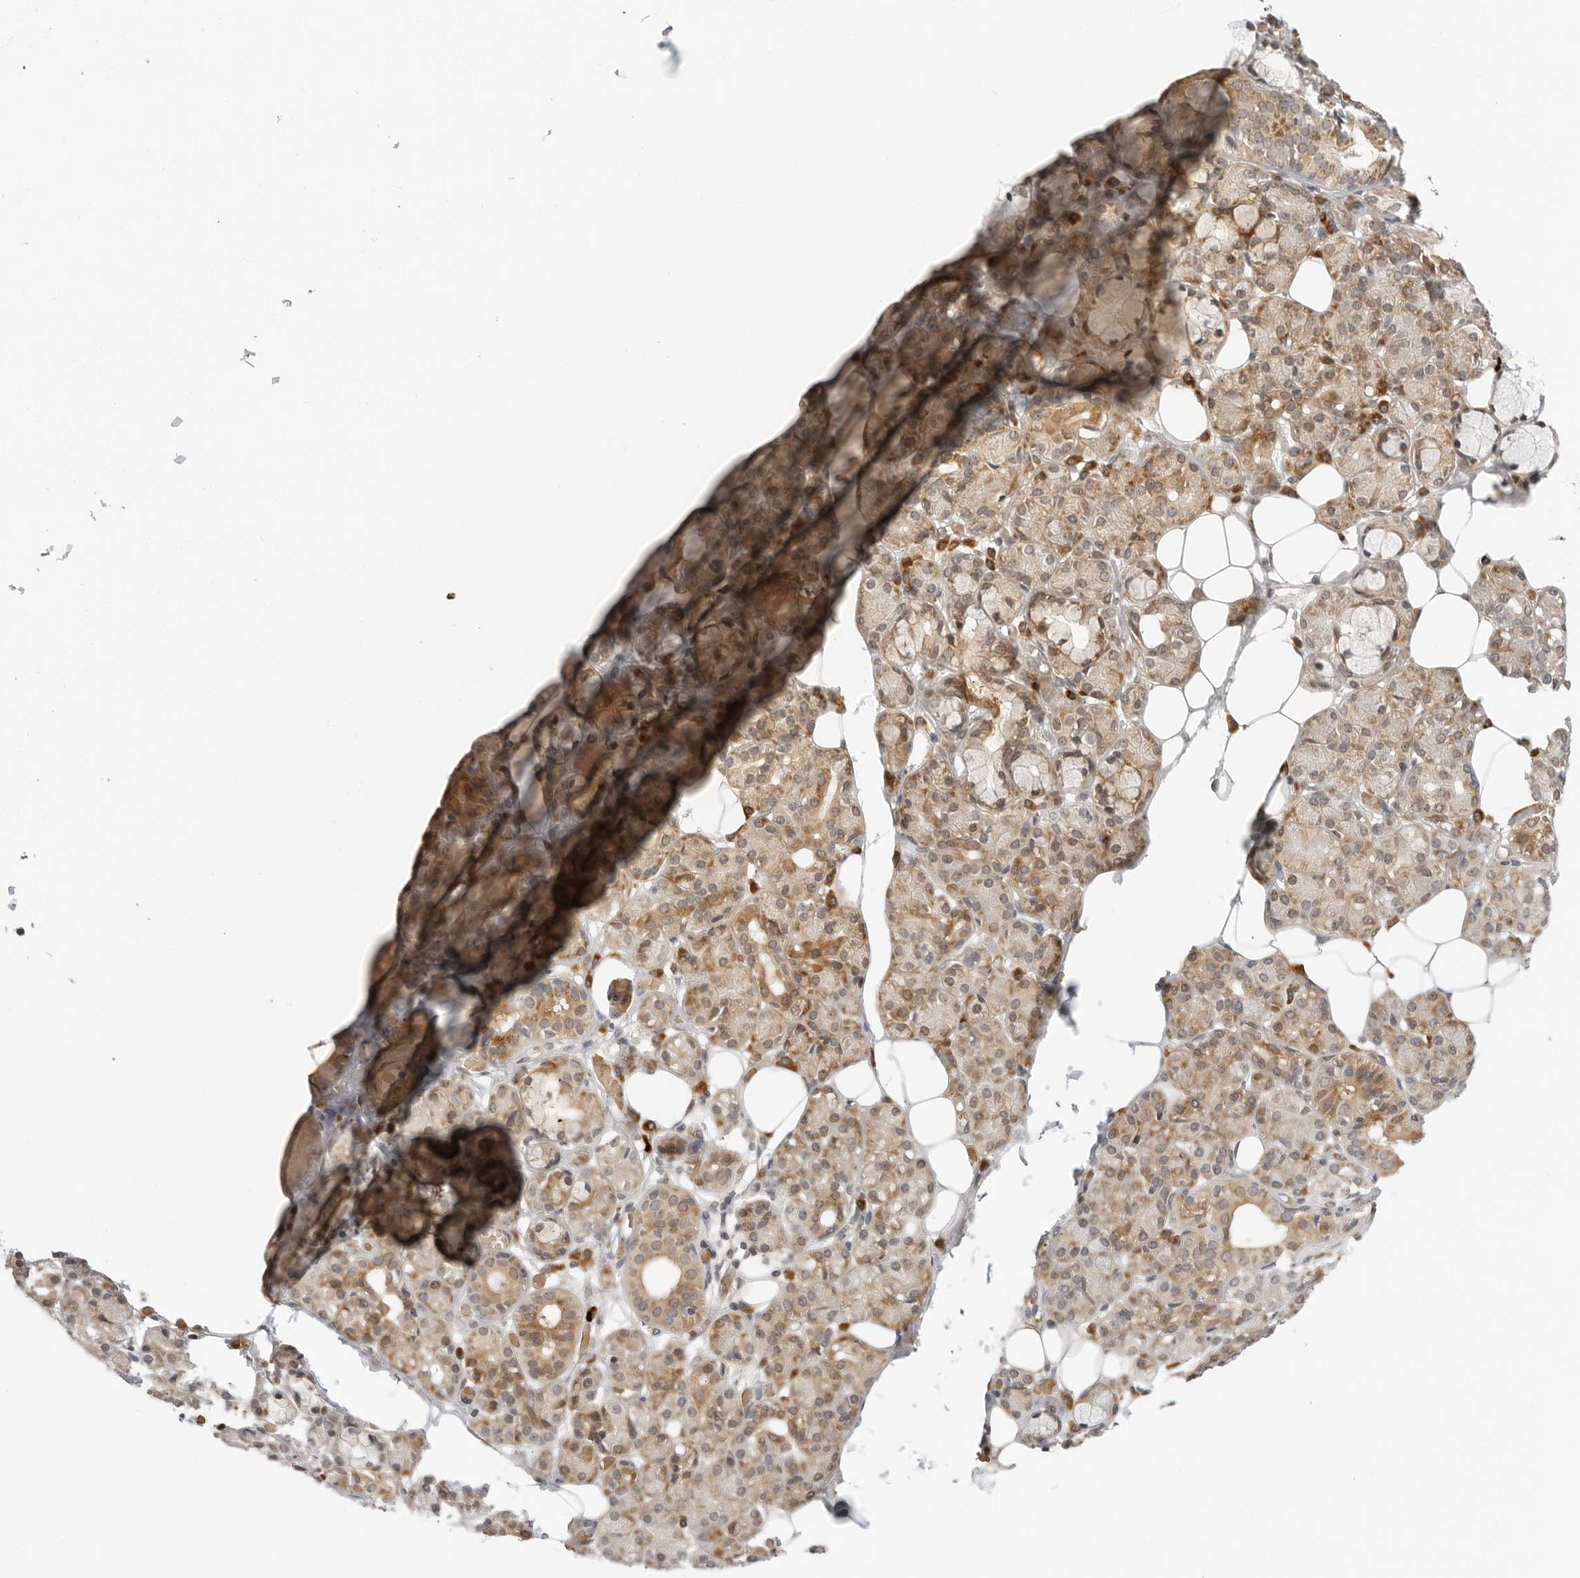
{"staining": {"intensity": "moderate", "quantity": "<25%", "location": "cytoplasmic/membranous"}, "tissue": "salivary gland", "cell_type": "Glandular cells", "image_type": "normal", "snomed": [{"axis": "morphology", "description": "Normal tissue, NOS"}, {"axis": "topography", "description": "Salivary gland"}], "caption": "Protein staining of benign salivary gland demonstrates moderate cytoplasmic/membranous positivity in about <25% of glandular cells. The staining is performed using DAB brown chromogen to label protein expression. The nuclei are counter-stained blue using hematoxylin.", "gene": "SUGCT", "patient": {"sex": "male", "age": 63}}